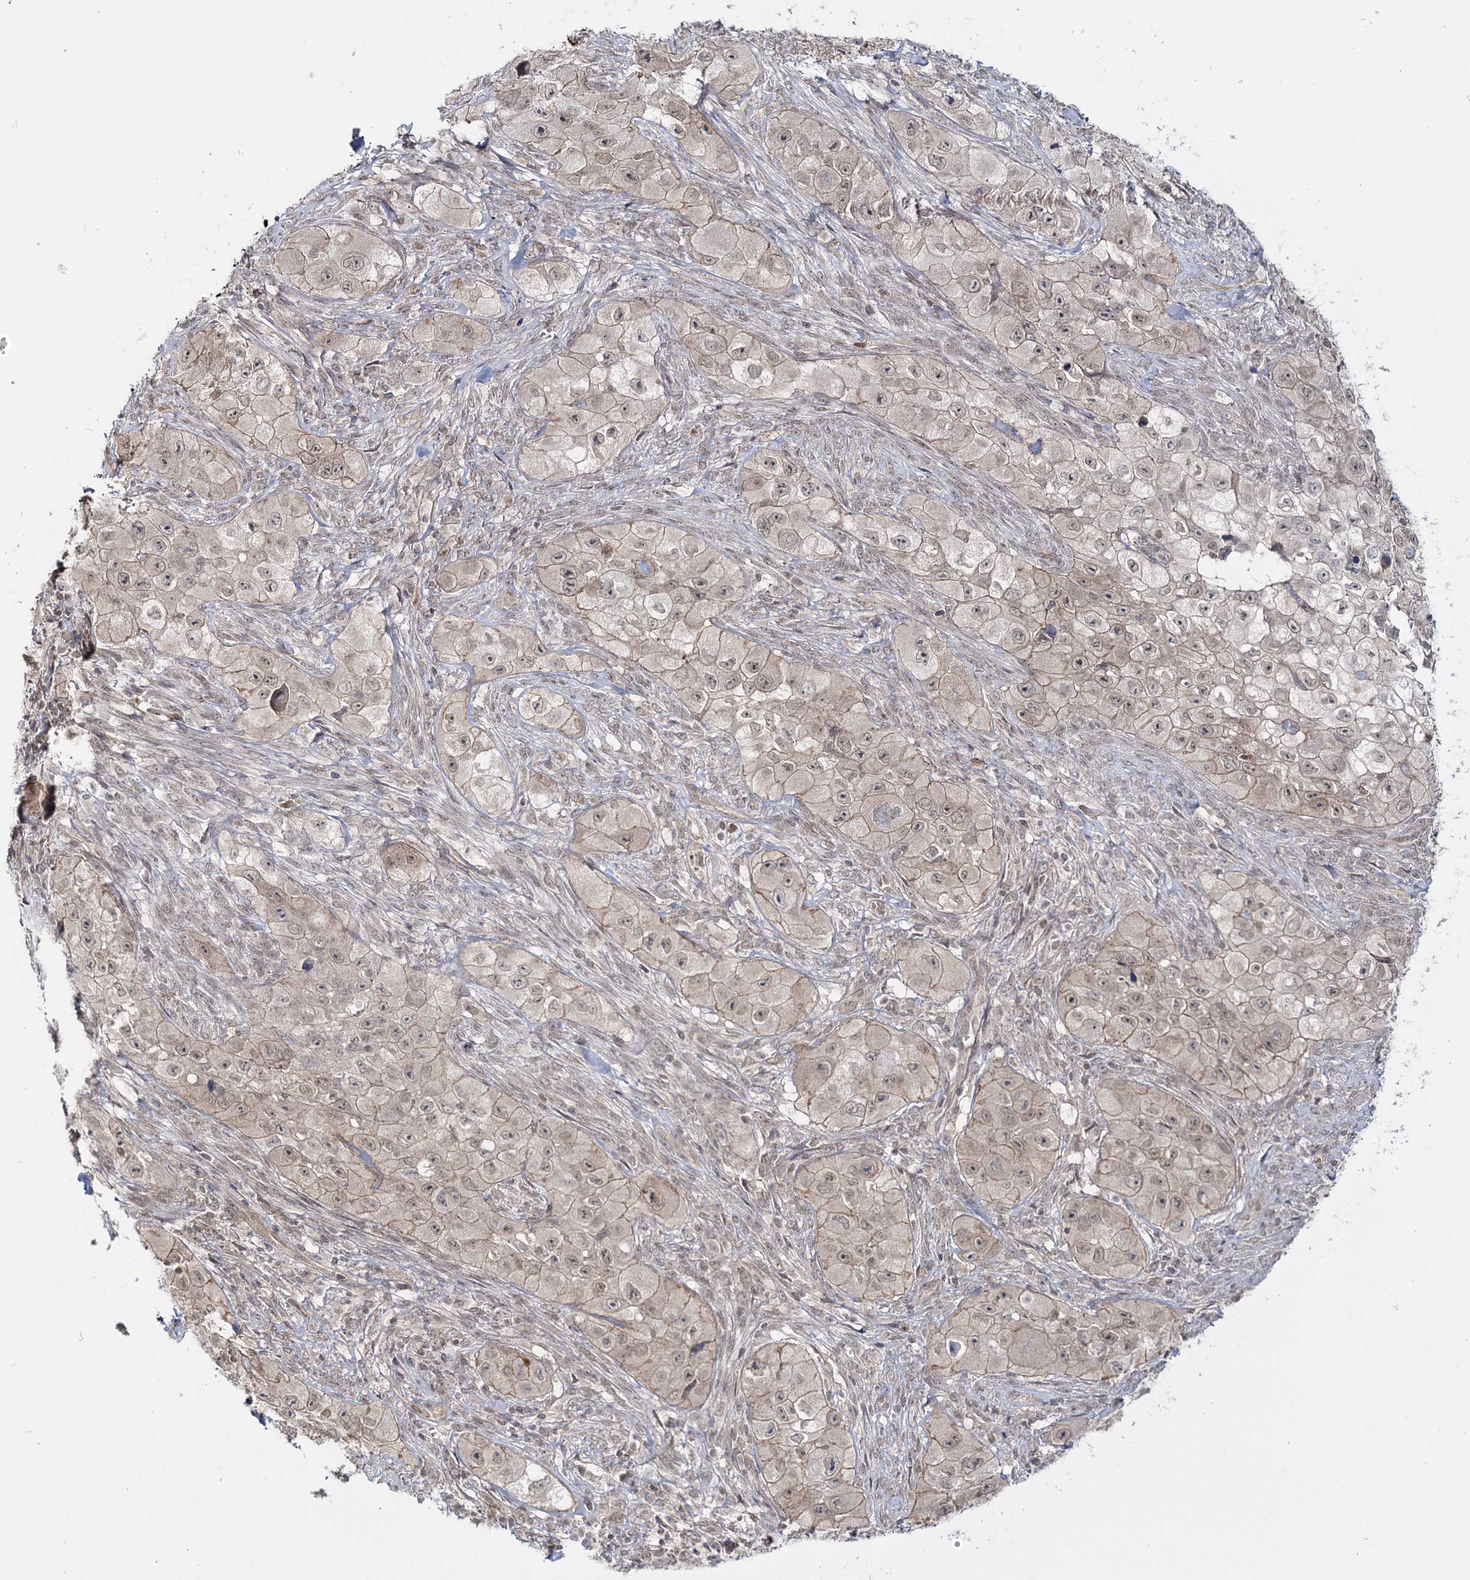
{"staining": {"intensity": "weak", "quantity": "25%-75%", "location": "cytoplasmic/membranous,nuclear"}, "tissue": "skin cancer", "cell_type": "Tumor cells", "image_type": "cancer", "snomed": [{"axis": "morphology", "description": "Squamous cell carcinoma, NOS"}, {"axis": "topography", "description": "Skin"}, {"axis": "topography", "description": "Subcutis"}], "caption": "Squamous cell carcinoma (skin) tissue reveals weak cytoplasmic/membranous and nuclear expression in about 25%-75% of tumor cells", "gene": "ZFAND6", "patient": {"sex": "male", "age": 73}}